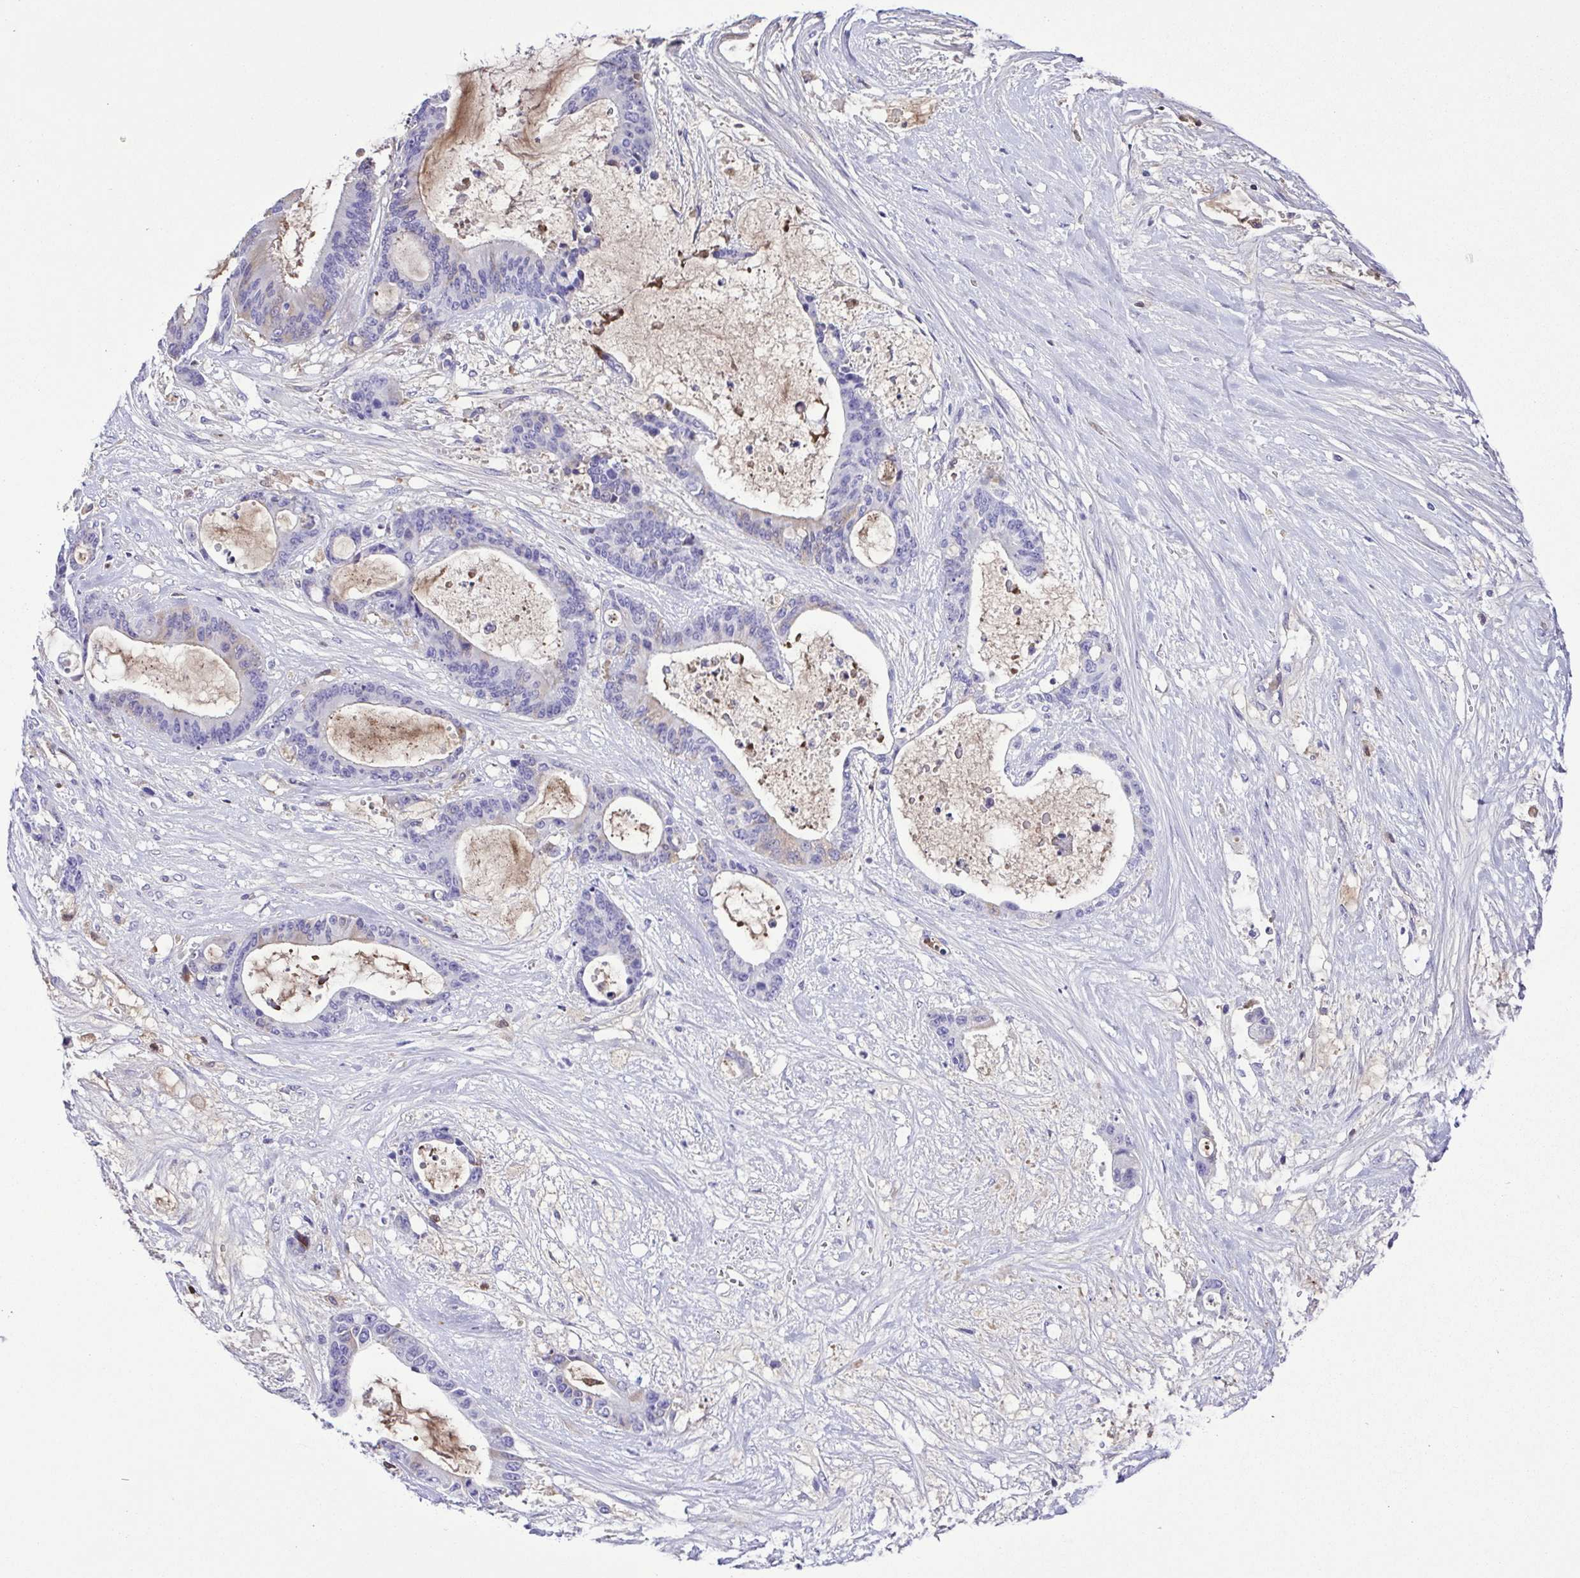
{"staining": {"intensity": "negative", "quantity": "none", "location": "none"}, "tissue": "liver cancer", "cell_type": "Tumor cells", "image_type": "cancer", "snomed": [{"axis": "morphology", "description": "Normal tissue, NOS"}, {"axis": "morphology", "description": "Cholangiocarcinoma"}, {"axis": "topography", "description": "Liver"}, {"axis": "topography", "description": "Peripheral nerve tissue"}], "caption": "Photomicrograph shows no significant protein staining in tumor cells of liver cancer.", "gene": "IGFL1", "patient": {"sex": "female", "age": 73}}